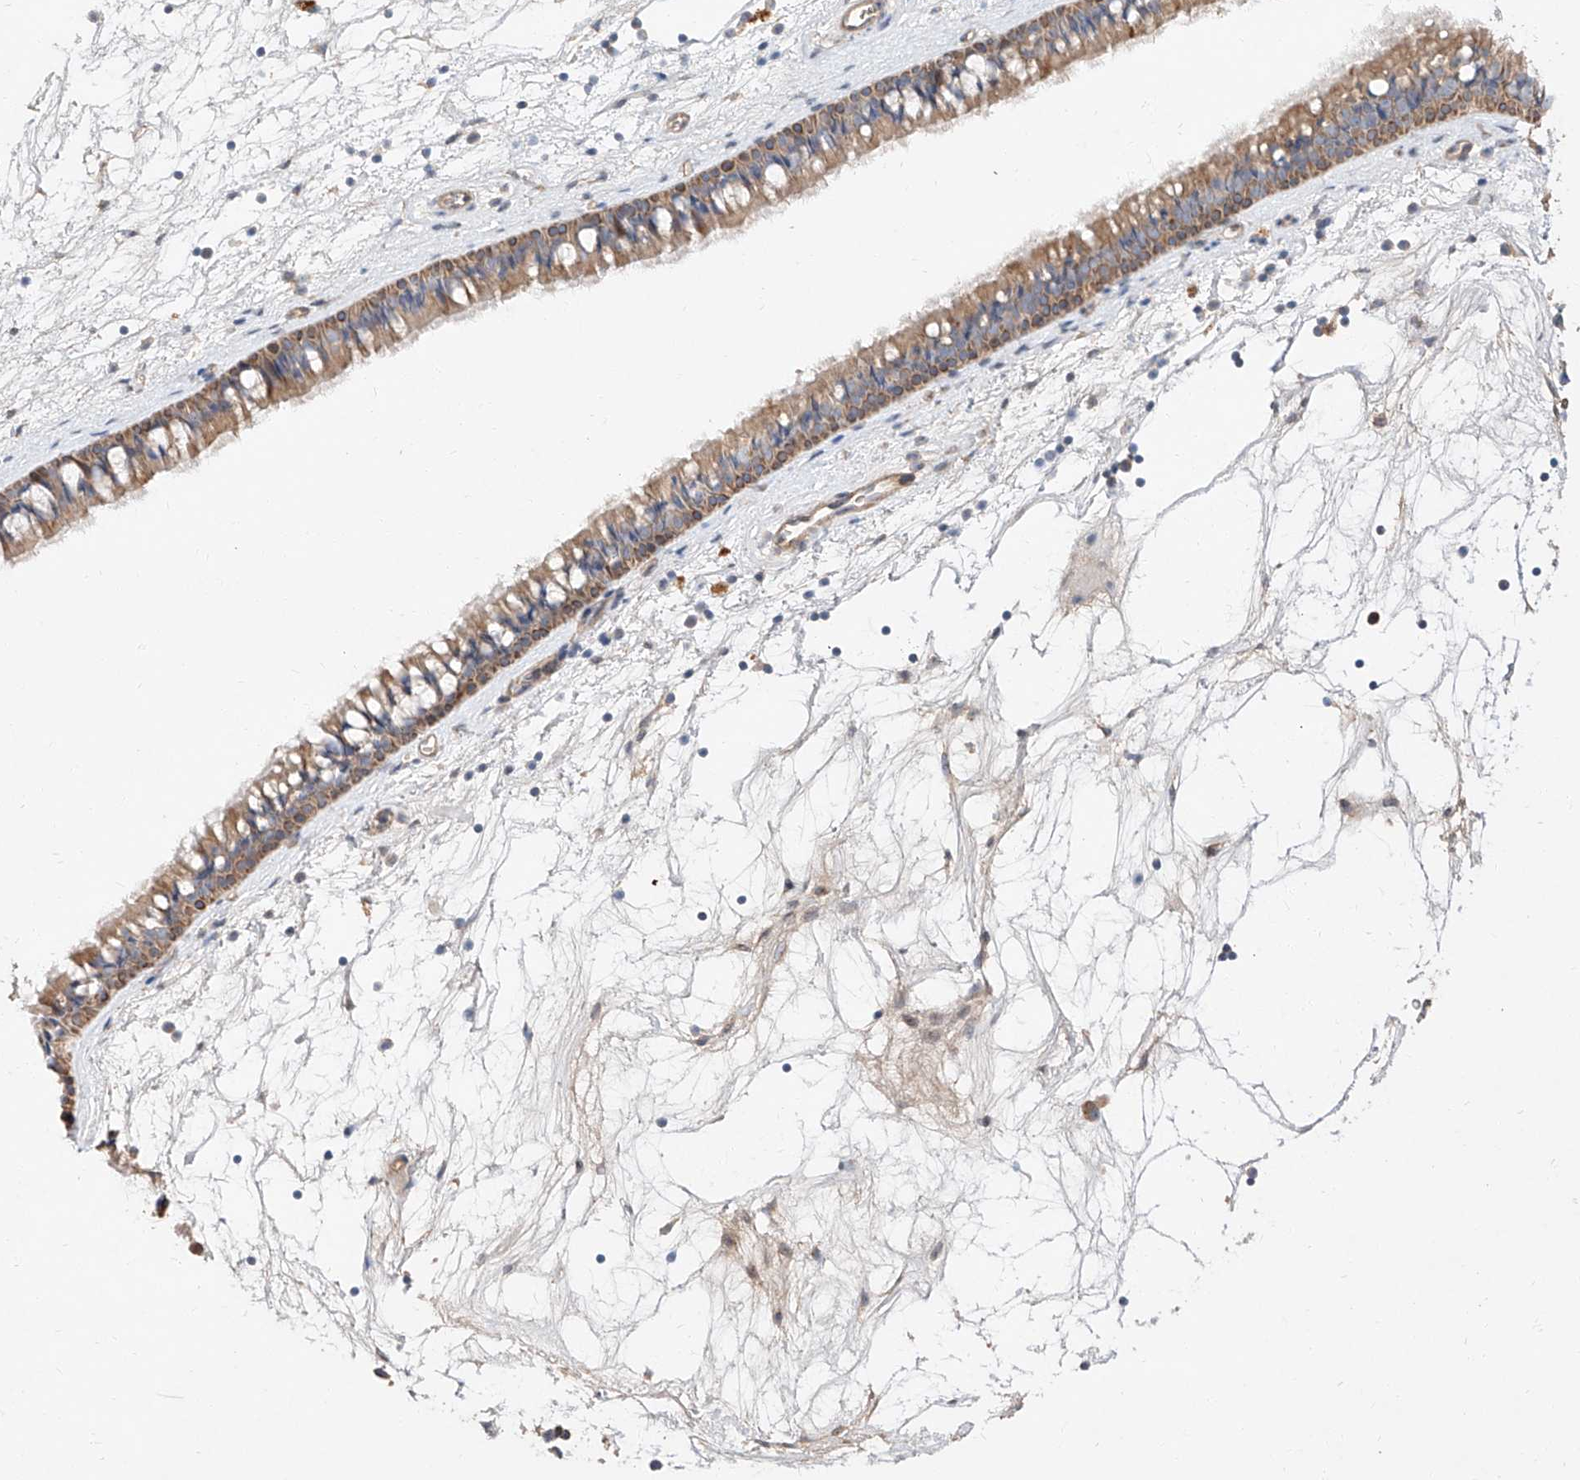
{"staining": {"intensity": "moderate", "quantity": ">75%", "location": "cytoplasmic/membranous"}, "tissue": "nasopharynx", "cell_type": "Respiratory epithelial cells", "image_type": "normal", "snomed": [{"axis": "morphology", "description": "Normal tissue, NOS"}, {"axis": "topography", "description": "Nasopharynx"}], "caption": "Brown immunohistochemical staining in normal human nasopharynx exhibits moderate cytoplasmic/membranous staining in about >75% of respiratory epithelial cells. (brown staining indicates protein expression, while blue staining denotes nuclei).", "gene": "DIRAS3", "patient": {"sex": "male", "age": 64}}